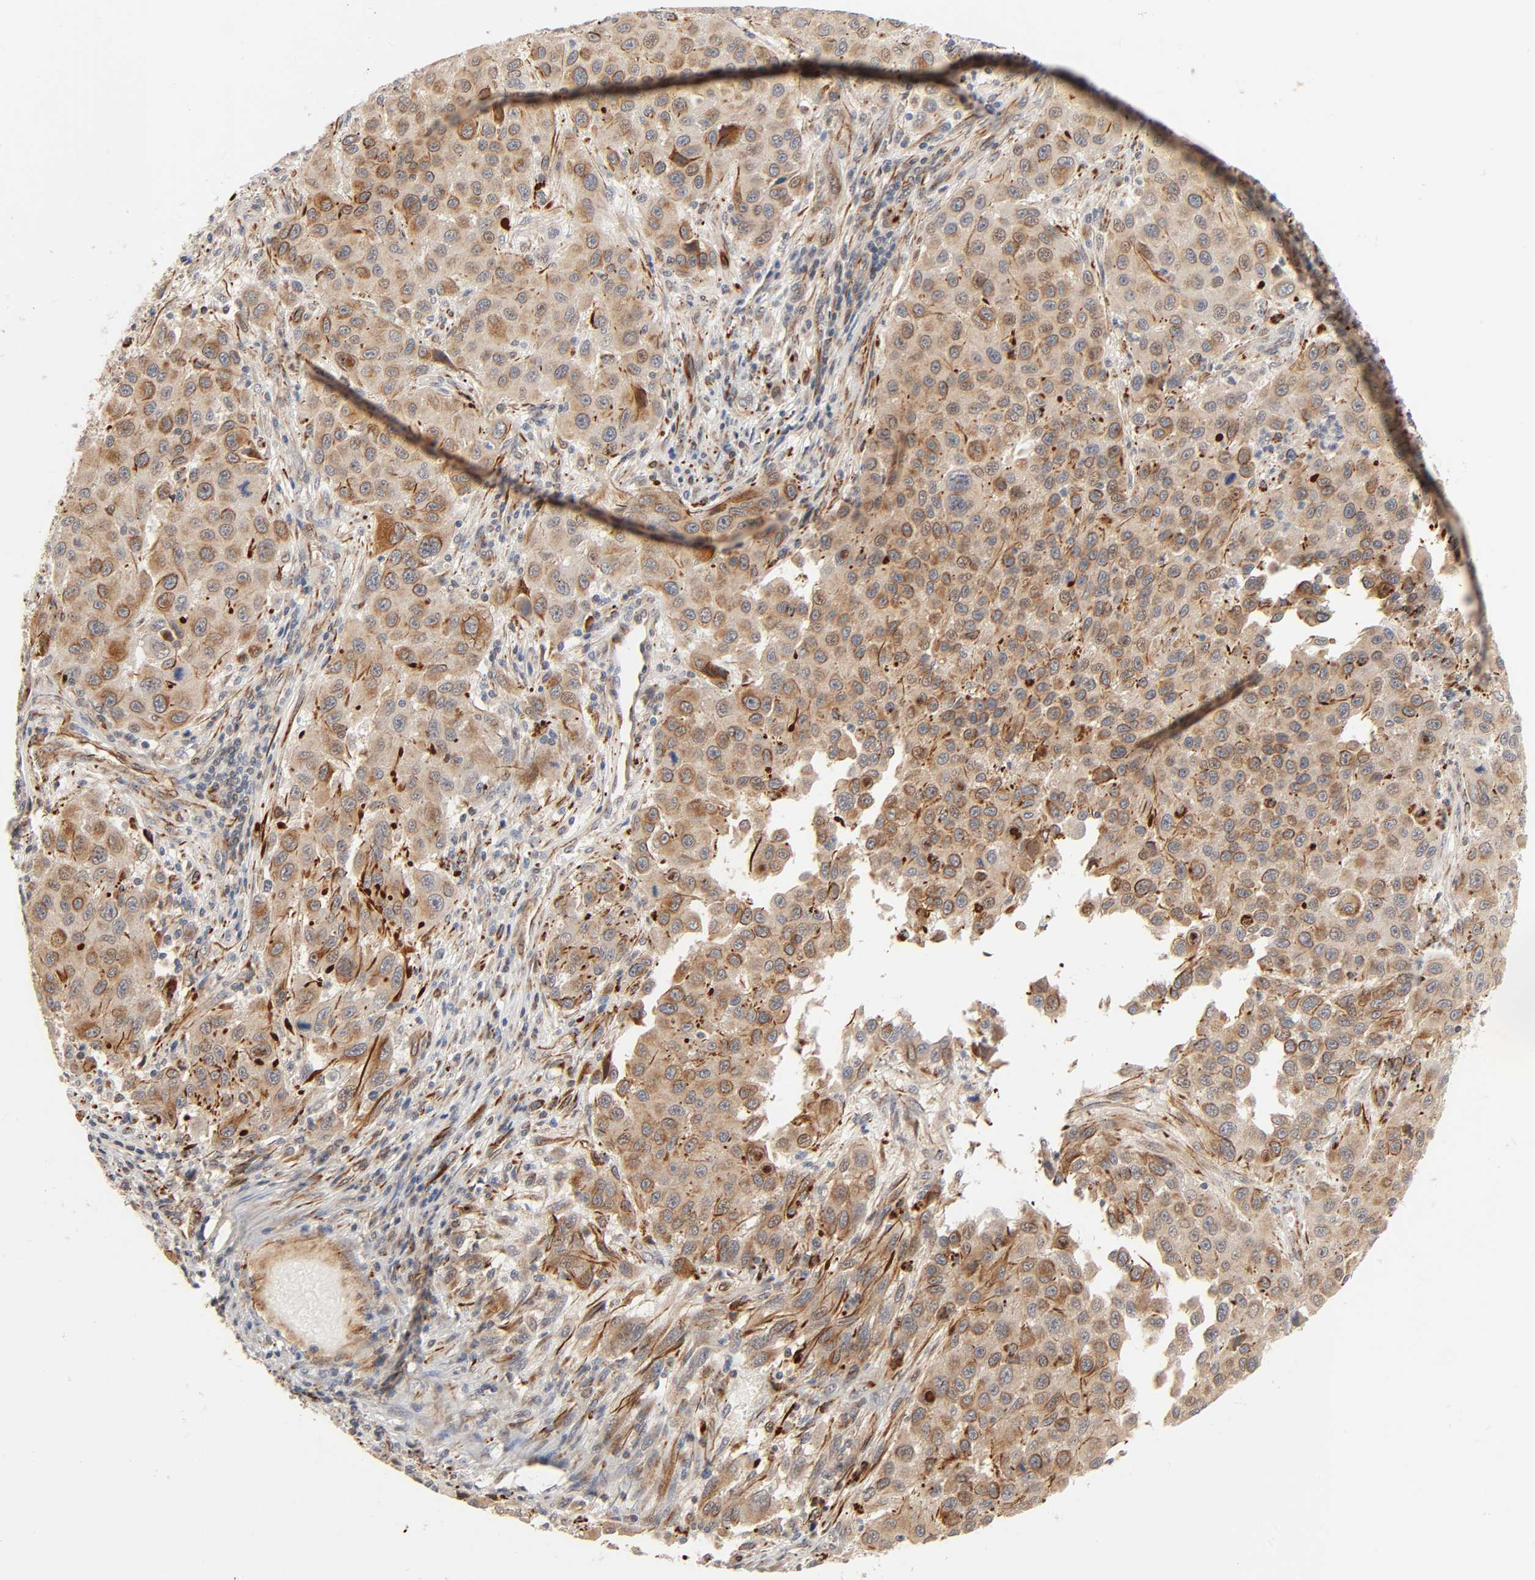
{"staining": {"intensity": "moderate", "quantity": ">75%", "location": "cytoplasmic/membranous"}, "tissue": "melanoma", "cell_type": "Tumor cells", "image_type": "cancer", "snomed": [{"axis": "morphology", "description": "Malignant melanoma, Metastatic site"}, {"axis": "topography", "description": "Lymph node"}], "caption": "Brown immunohistochemical staining in human malignant melanoma (metastatic site) demonstrates moderate cytoplasmic/membranous expression in about >75% of tumor cells.", "gene": "REEP6", "patient": {"sex": "male", "age": 61}}